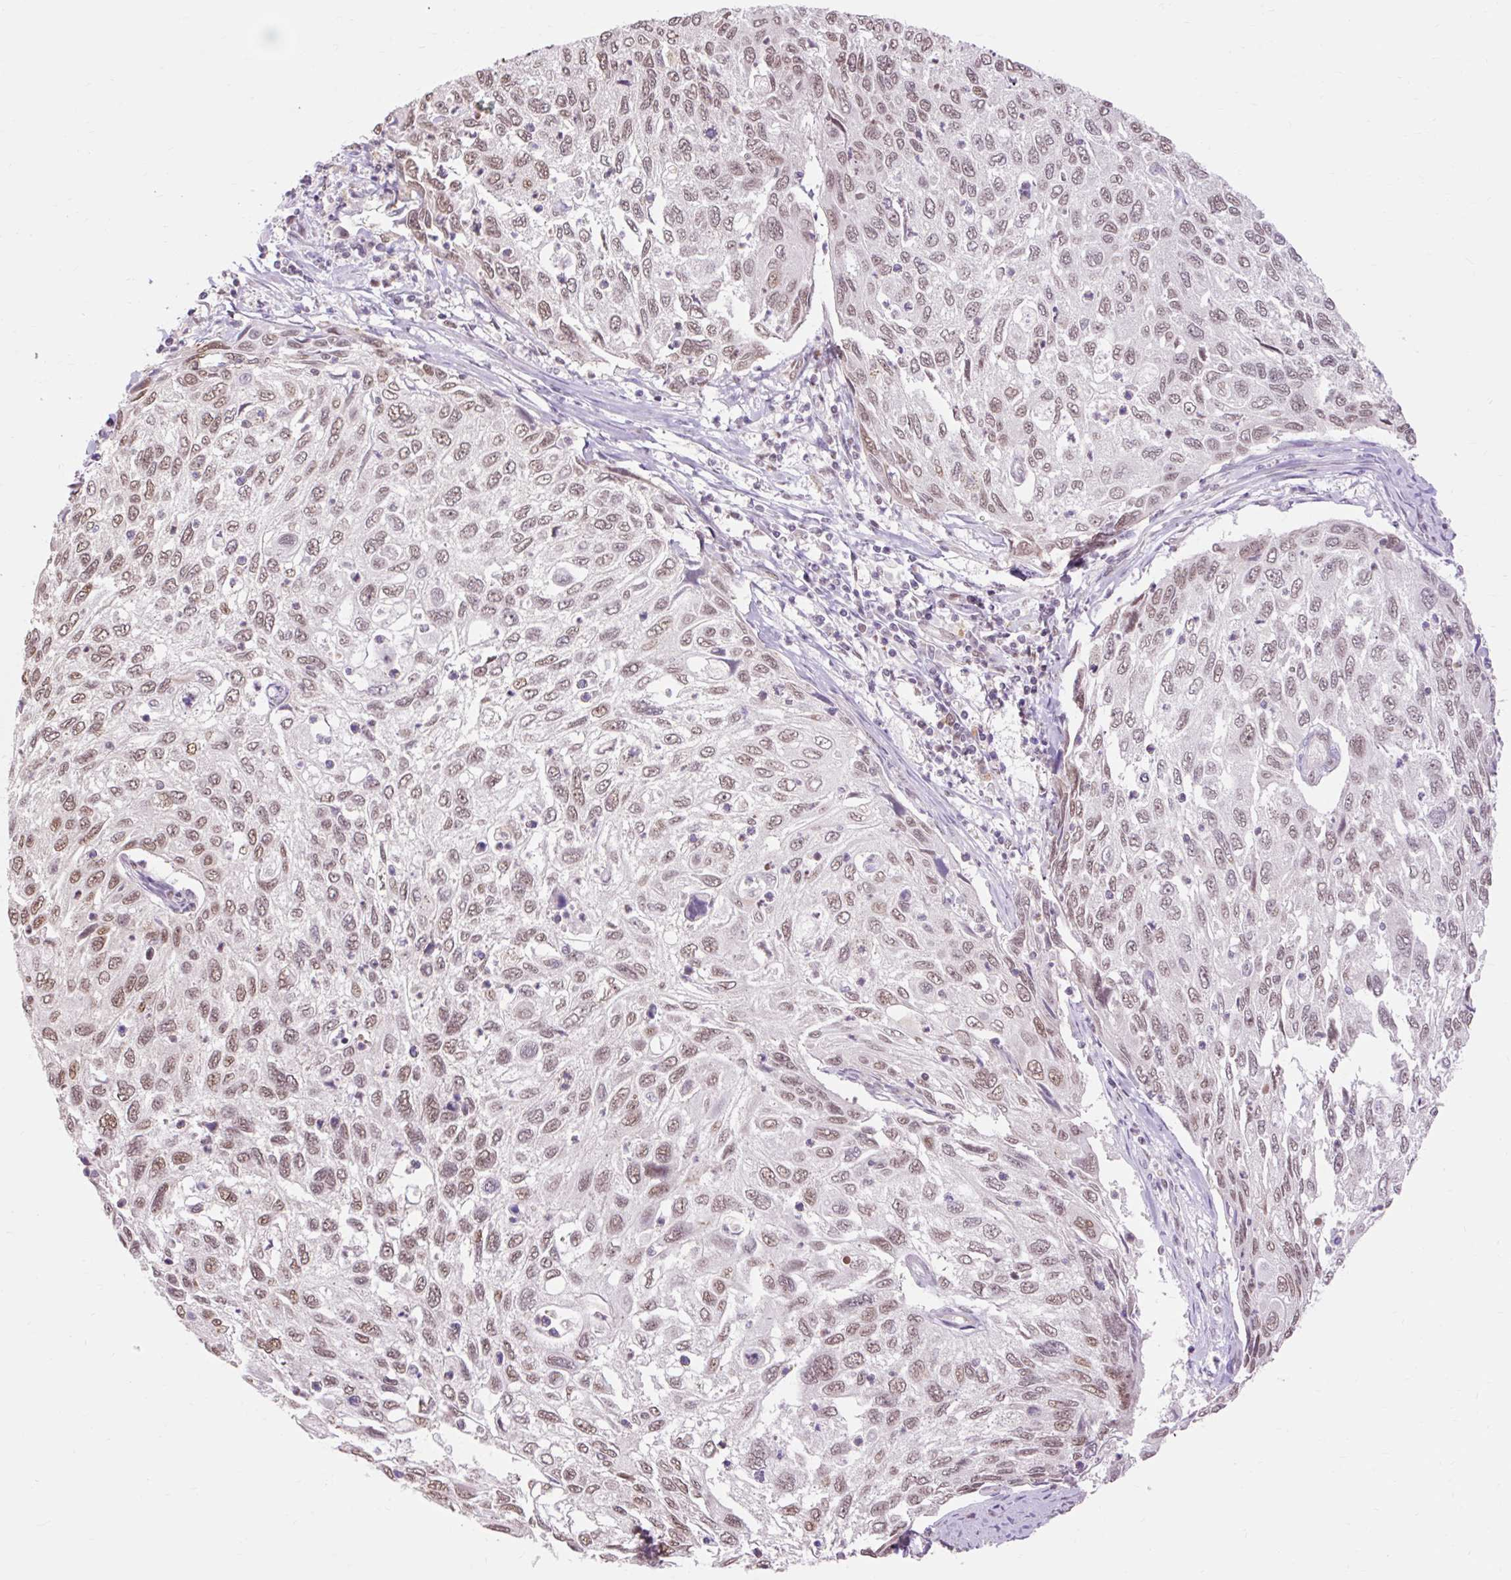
{"staining": {"intensity": "moderate", "quantity": ">75%", "location": "nuclear"}, "tissue": "cervical cancer", "cell_type": "Tumor cells", "image_type": "cancer", "snomed": [{"axis": "morphology", "description": "Squamous cell carcinoma, NOS"}, {"axis": "topography", "description": "Cervix"}], "caption": "Moderate nuclear positivity for a protein is seen in approximately >75% of tumor cells of squamous cell carcinoma (cervical) using IHC.", "gene": "NPIPB12", "patient": {"sex": "female", "age": 70}}